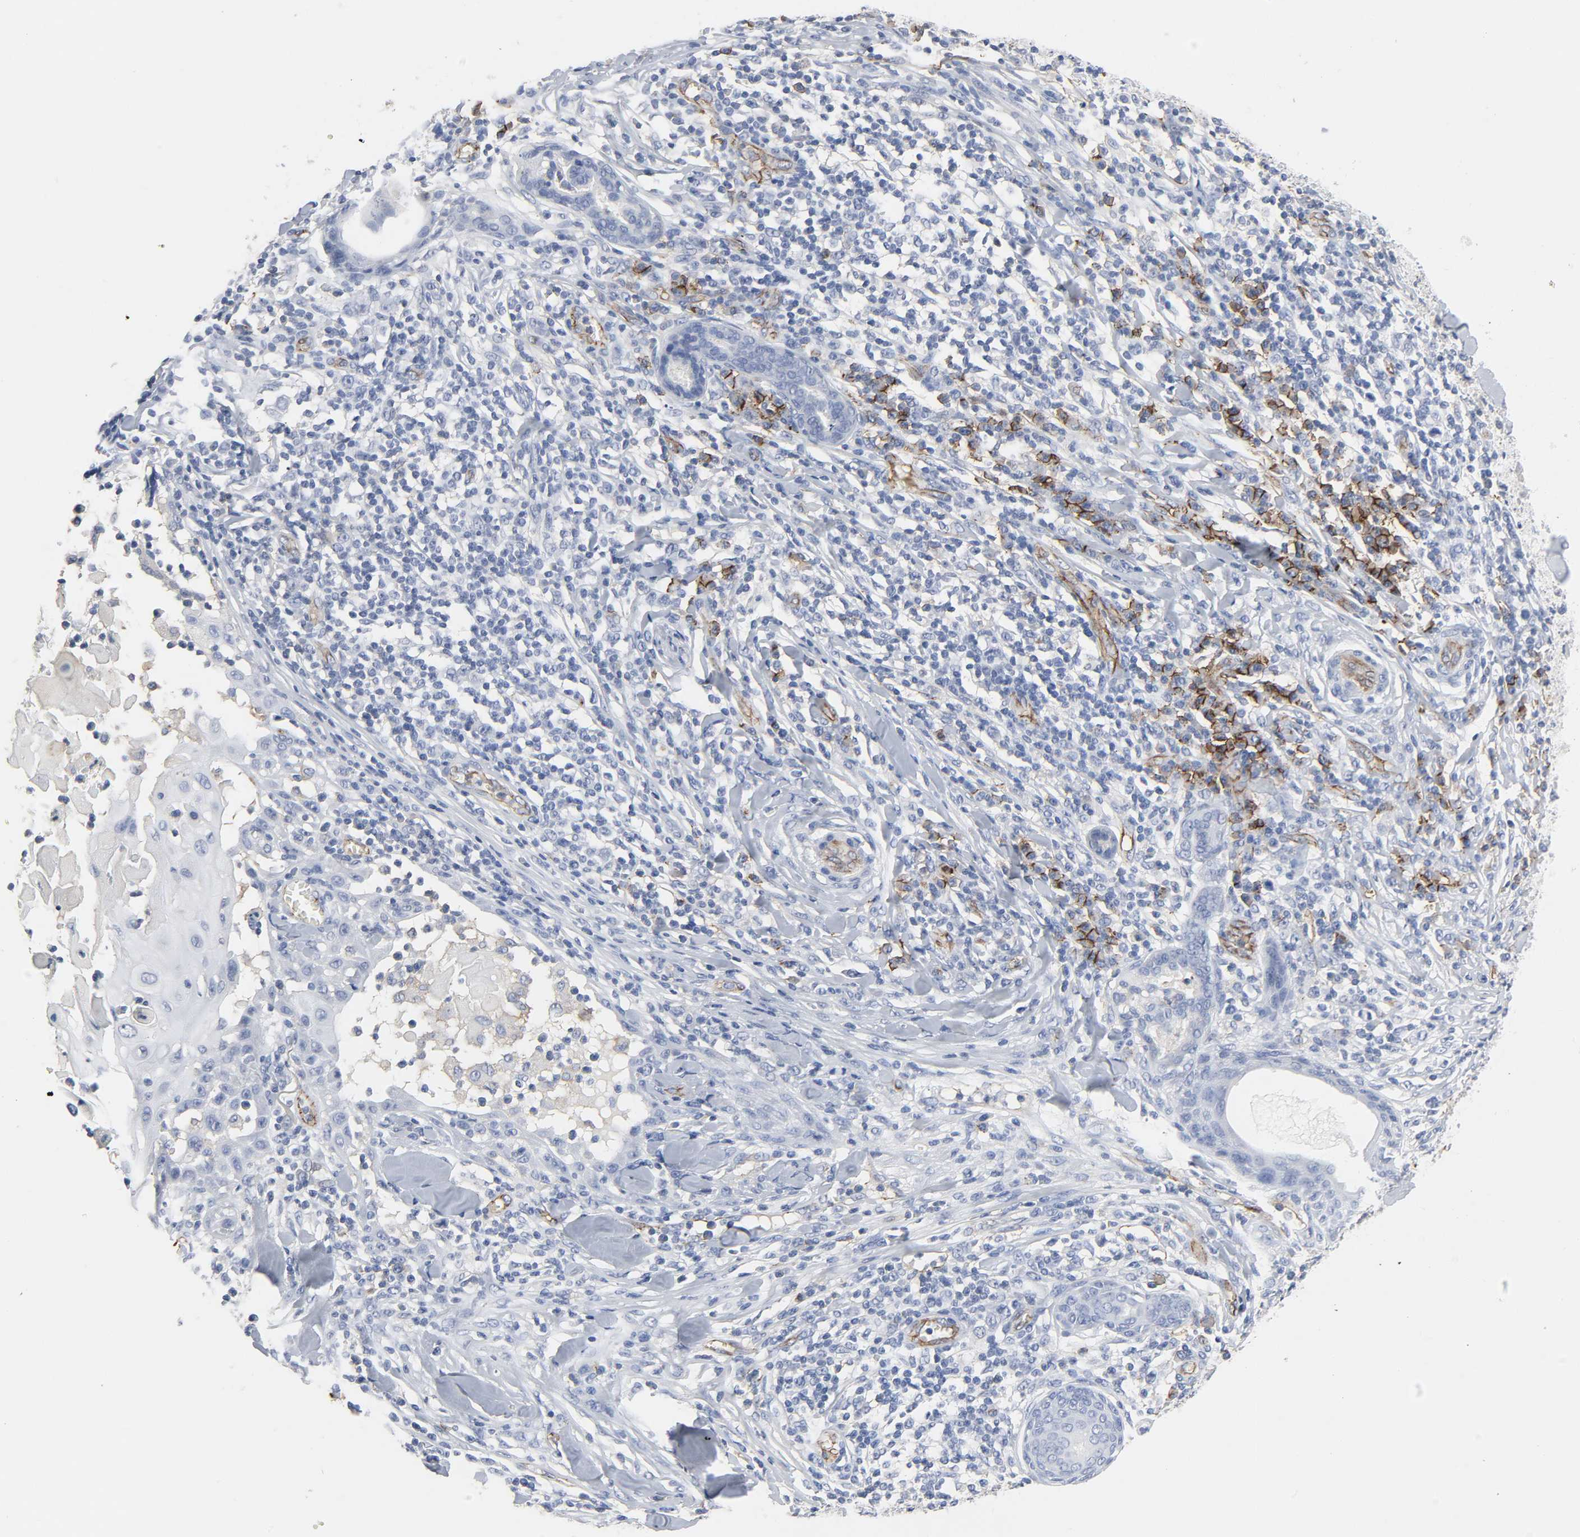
{"staining": {"intensity": "negative", "quantity": "none", "location": "none"}, "tissue": "skin cancer", "cell_type": "Tumor cells", "image_type": "cancer", "snomed": [{"axis": "morphology", "description": "Squamous cell carcinoma, NOS"}, {"axis": "topography", "description": "Skin"}], "caption": "Protein analysis of skin cancer (squamous cell carcinoma) shows no significant expression in tumor cells.", "gene": "PECAM1", "patient": {"sex": "male", "age": 24}}